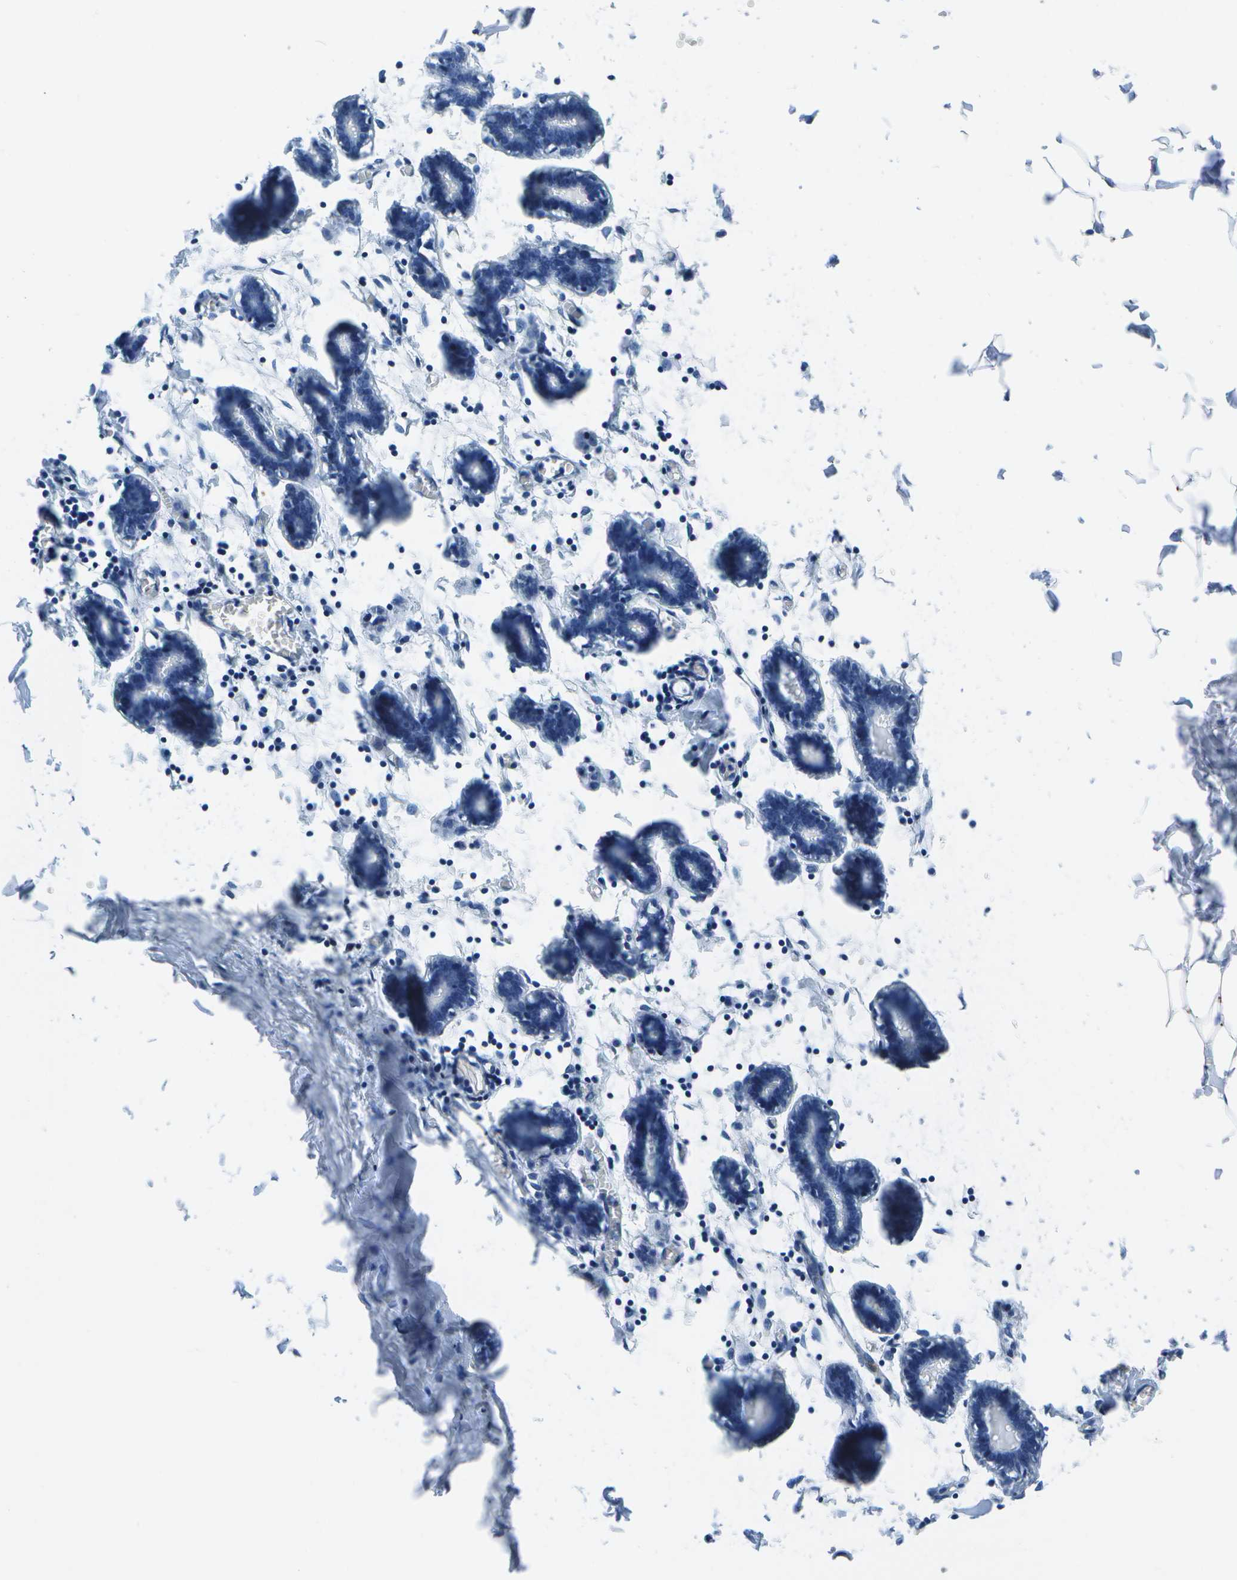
{"staining": {"intensity": "negative", "quantity": "none", "location": "none"}, "tissue": "breast", "cell_type": "Adipocytes", "image_type": "normal", "snomed": [{"axis": "morphology", "description": "Normal tissue, NOS"}, {"axis": "topography", "description": "Breast"}], "caption": "DAB (3,3'-diaminobenzidine) immunohistochemical staining of unremarkable human breast exhibits no significant positivity in adipocytes. Nuclei are stained in blue.", "gene": "DCT", "patient": {"sex": "female", "age": 27}}